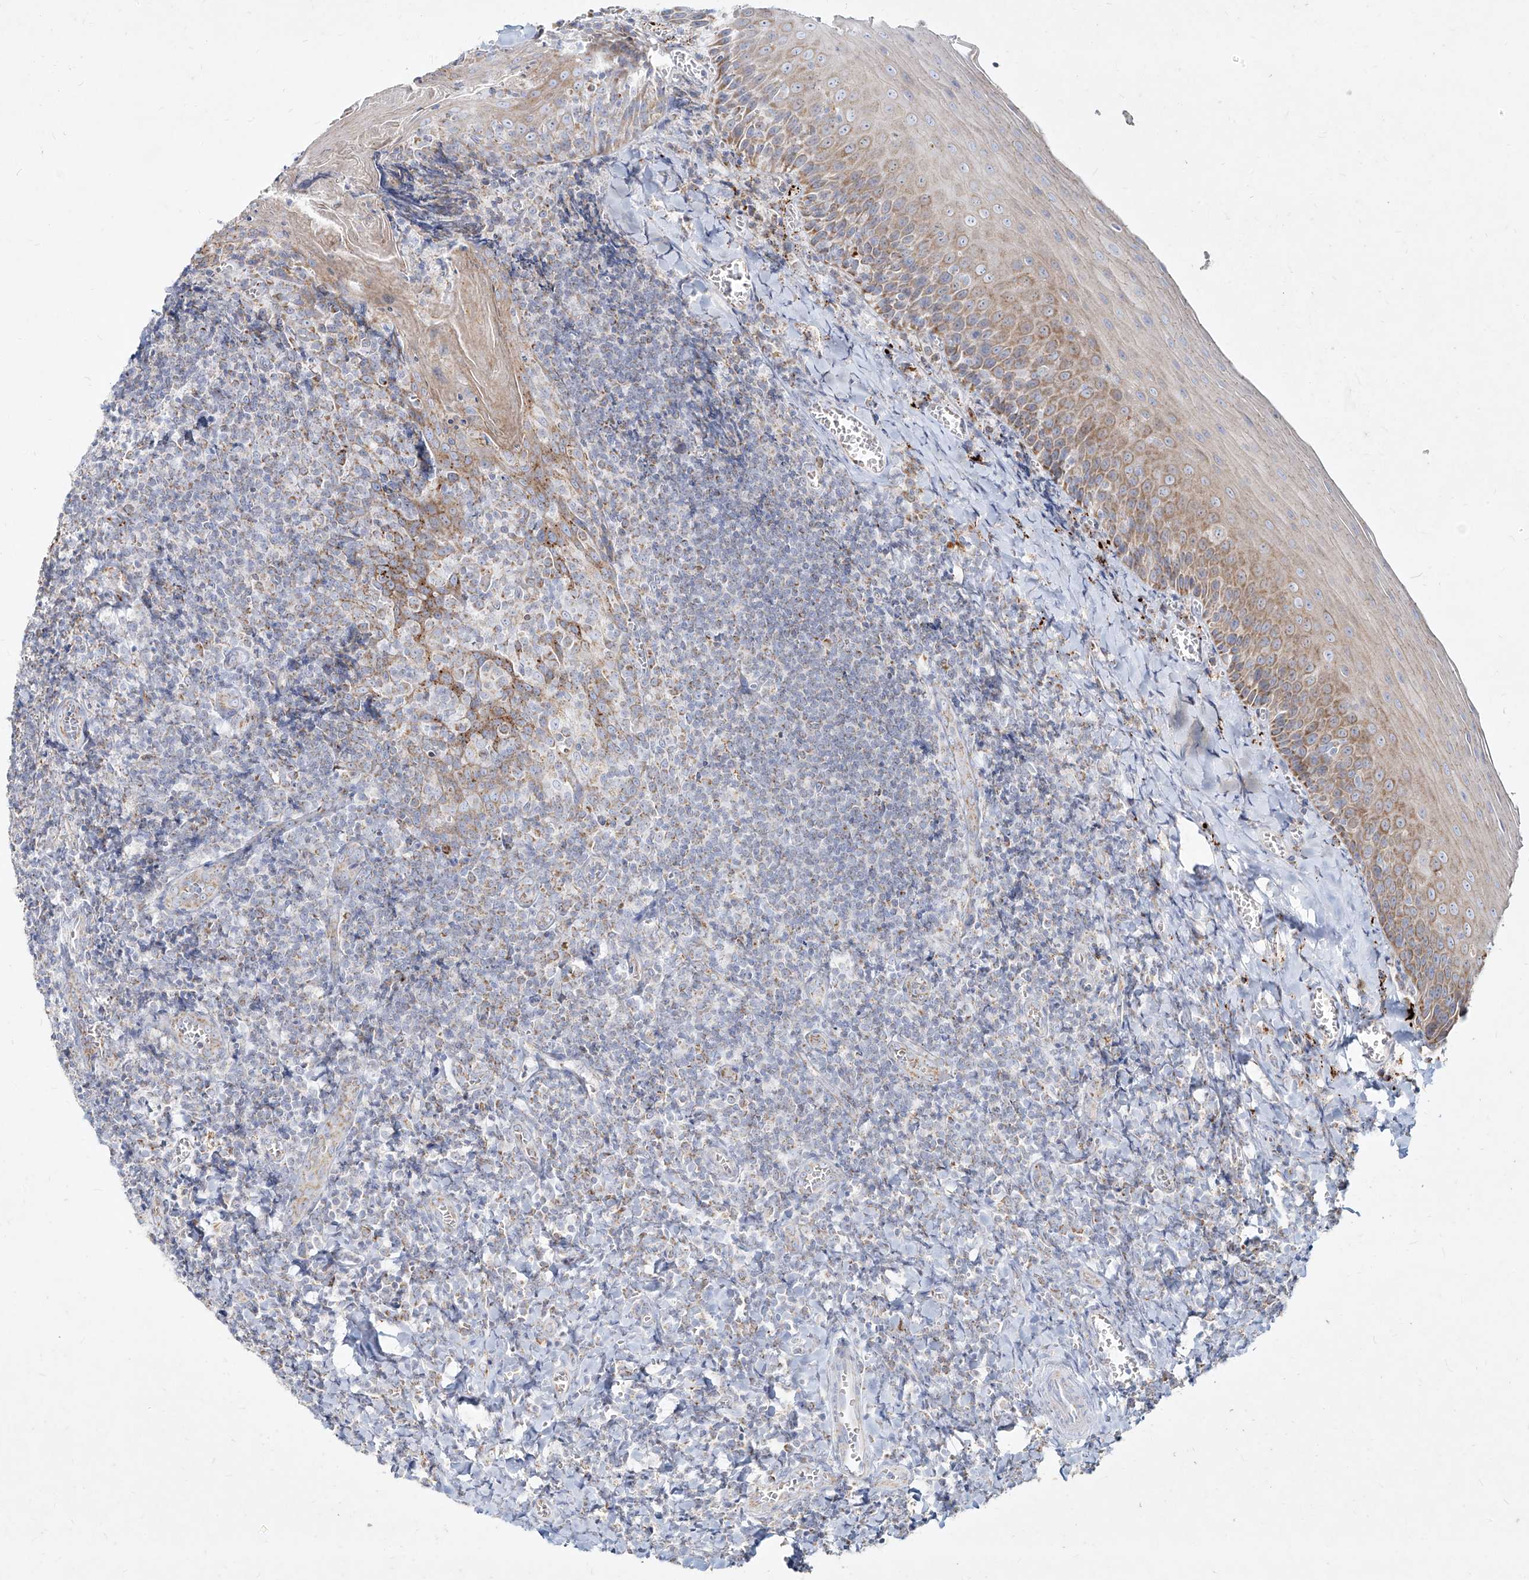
{"staining": {"intensity": "weak", "quantity": "<25%", "location": "cytoplasmic/membranous"}, "tissue": "tonsil", "cell_type": "Germinal center cells", "image_type": "normal", "snomed": [{"axis": "morphology", "description": "Normal tissue, NOS"}, {"axis": "topography", "description": "Tonsil"}], "caption": "A high-resolution micrograph shows immunohistochemistry (IHC) staining of normal tonsil, which demonstrates no significant expression in germinal center cells. Nuclei are stained in blue.", "gene": "MTX2", "patient": {"sex": "male", "age": 27}}